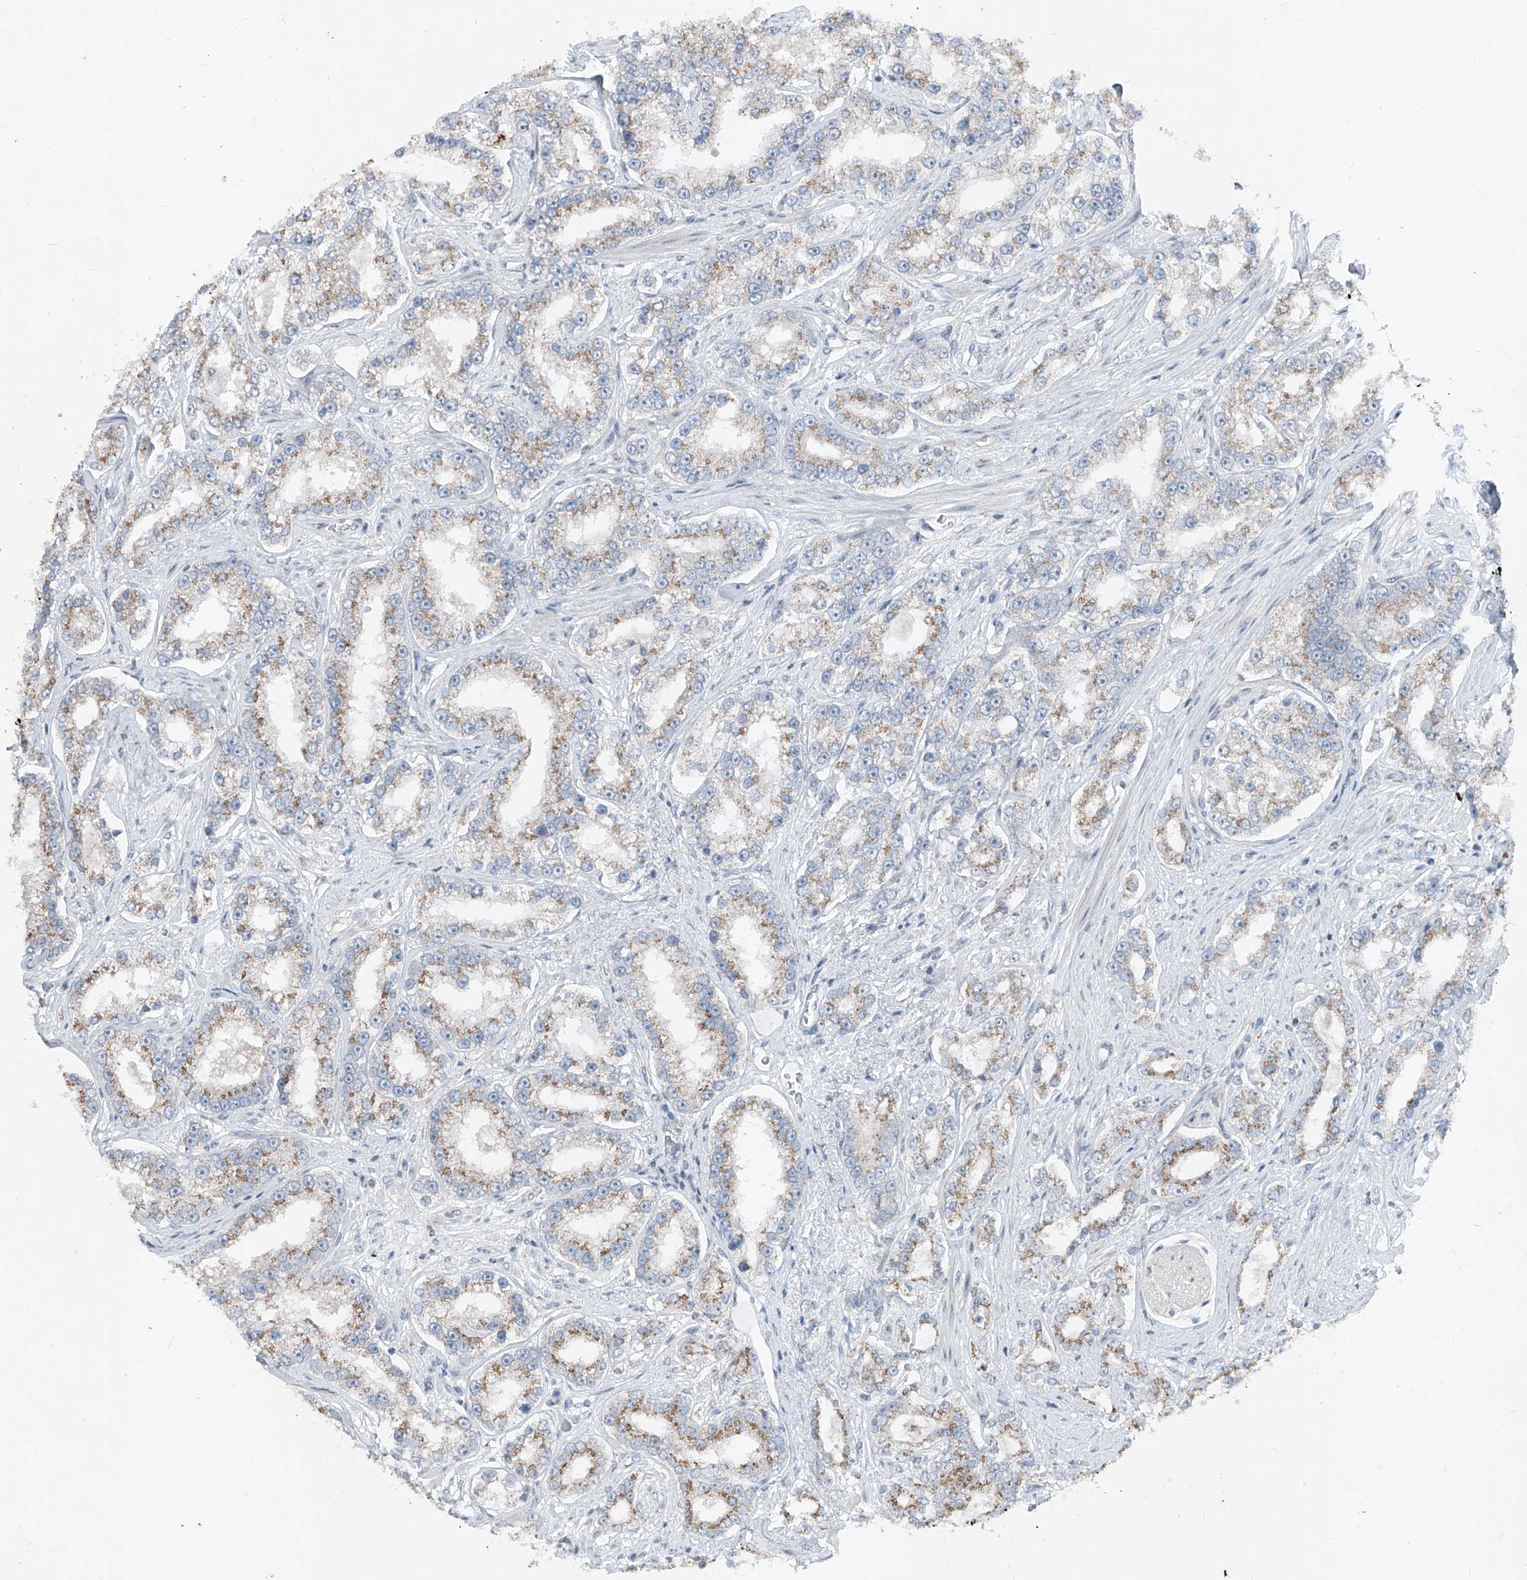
{"staining": {"intensity": "weak", "quantity": ">75%", "location": "cytoplasmic/membranous"}, "tissue": "prostate cancer", "cell_type": "Tumor cells", "image_type": "cancer", "snomed": [{"axis": "morphology", "description": "Normal tissue, NOS"}, {"axis": "morphology", "description": "Adenocarcinoma, High grade"}, {"axis": "topography", "description": "Prostate"}], "caption": "Protein analysis of prostate cancer (high-grade adenocarcinoma) tissue shows weak cytoplasmic/membranous staining in approximately >75% of tumor cells.", "gene": "DYRK1B", "patient": {"sex": "male", "age": 83}}